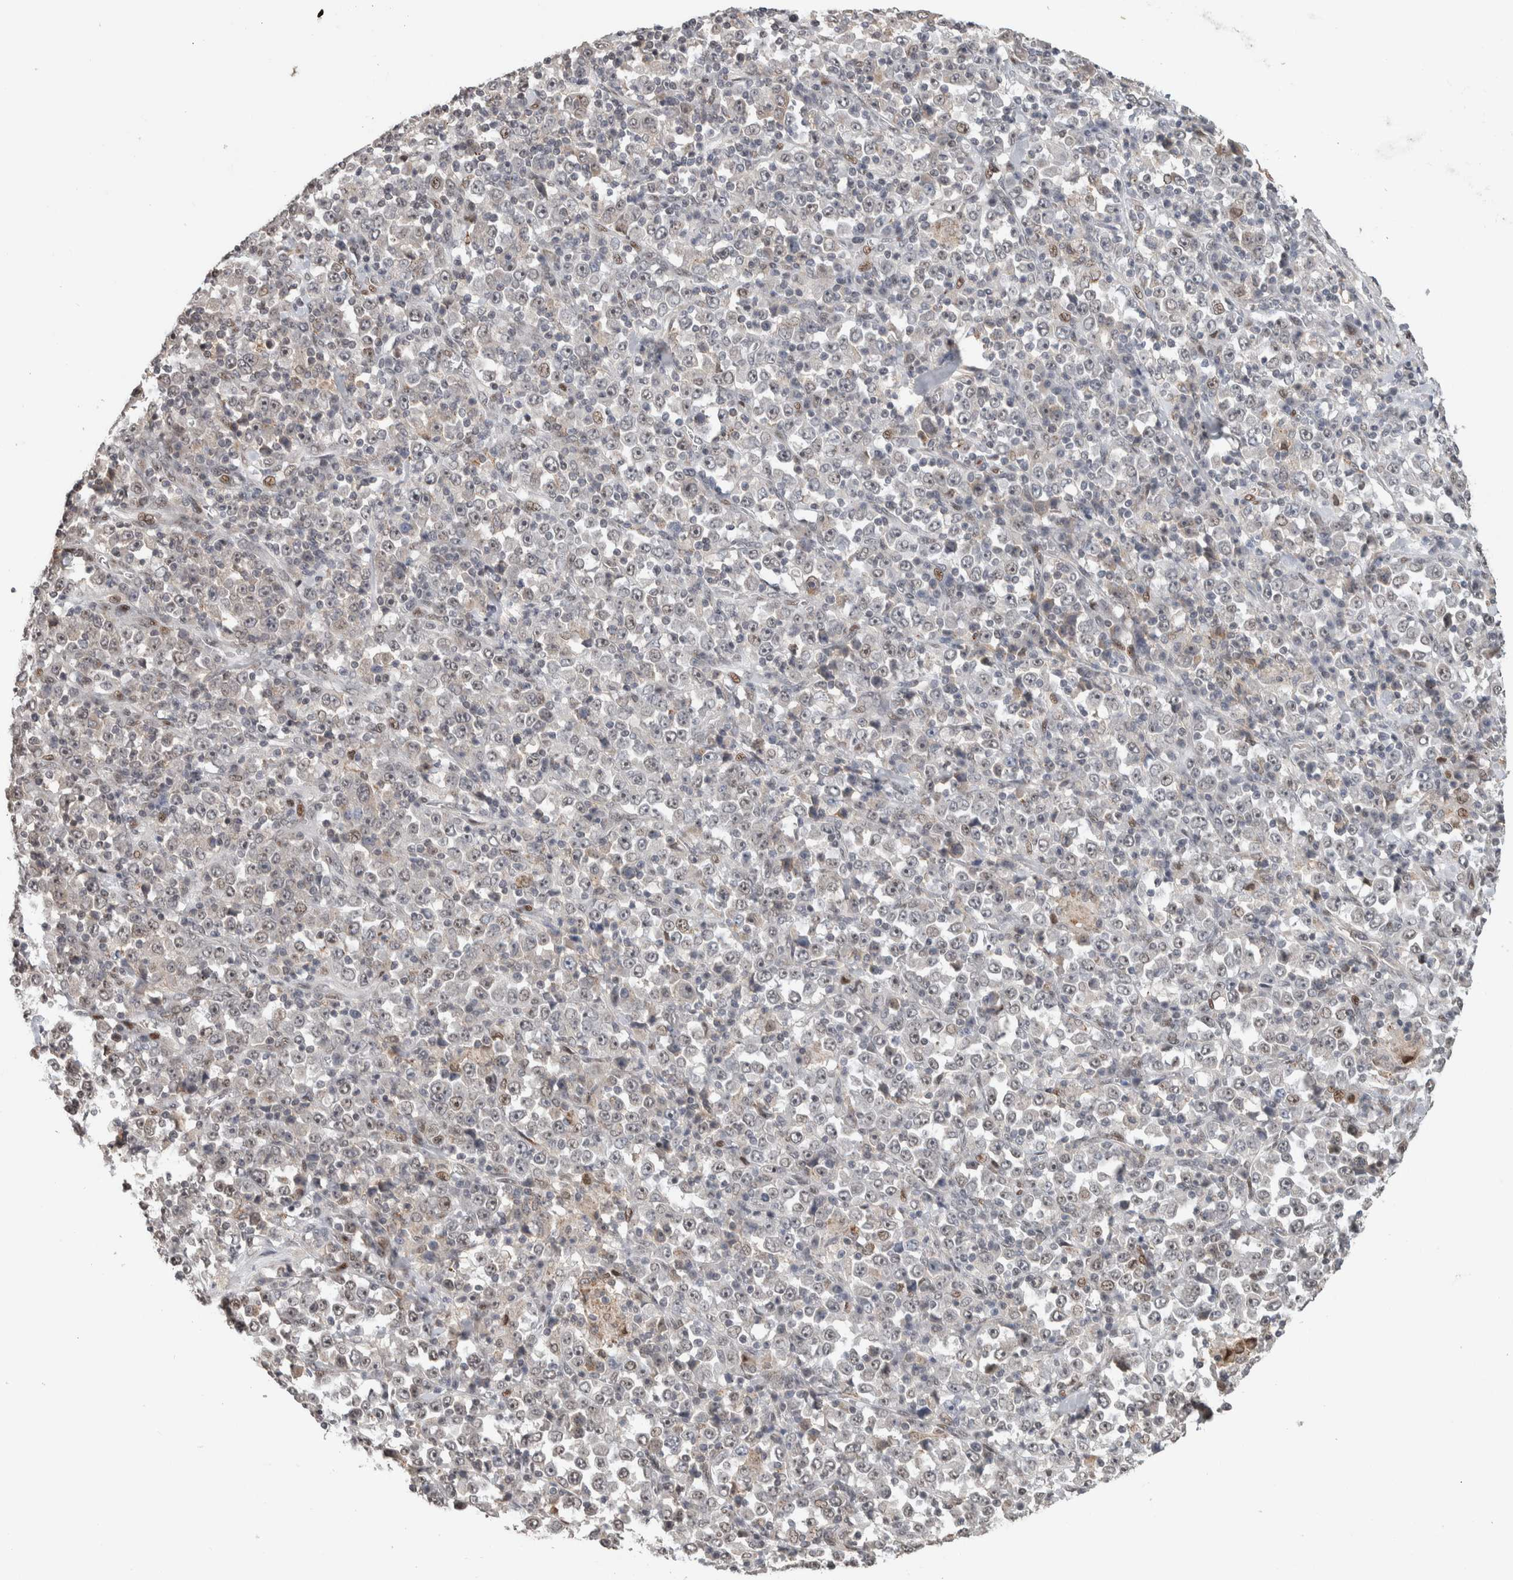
{"staining": {"intensity": "weak", "quantity": "<25%", "location": "nuclear"}, "tissue": "stomach cancer", "cell_type": "Tumor cells", "image_type": "cancer", "snomed": [{"axis": "morphology", "description": "Normal tissue, NOS"}, {"axis": "morphology", "description": "Adenocarcinoma, NOS"}, {"axis": "topography", "description": "Stomach, upper"}, {"axis": "topography", "description": "Stomach"}], "caption": "Immunohistochemical staining of human stomach cancer shows no significant positivity in tumor cells. Nuclei are stained in blue.", "gene": "ZNF521", "patient": {"sex": "male", "age": 59}}